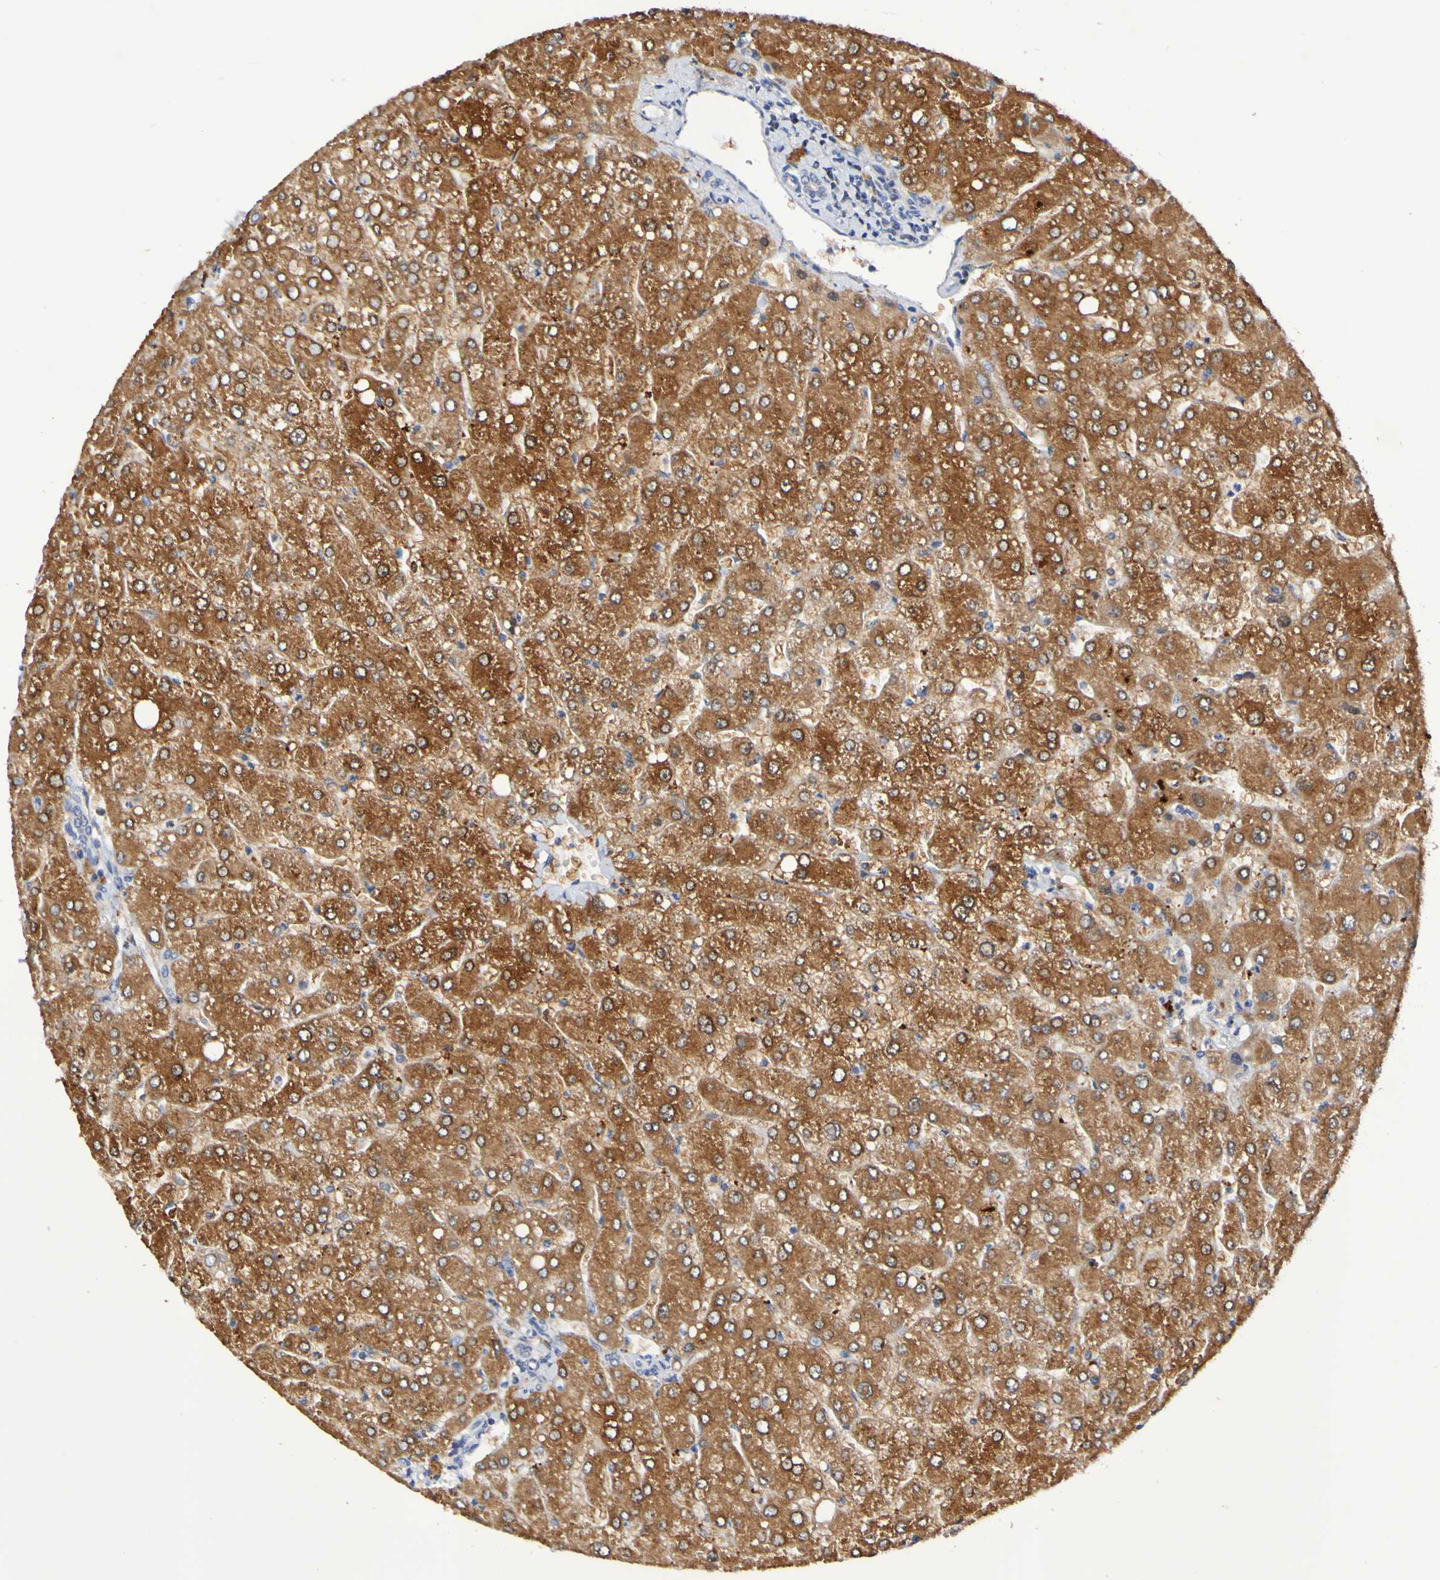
{"staining": {"intensity": "negative", "quantity": "none", "location": "none"}, "tissue": "liver", "cell_type": "Cholangiocytes", "image_type": "normal", "snomed": [{"axis": "morphology", "description": "Normal tissue, NOS"}, {"axis": "topography", "description": "Liver"}], "caption": "Immunohistochemistry (IHC) of unremarkable human liver demonstrates no positivity in cholangiocytes. The staining was performed using DAB to visualize the protein expression in brown, while the nuclei were stained in blue with hematoxylin (Magnification: 20x).", "gene": "PTP4A2", "patient": {"sex": "male", "age": 55}}